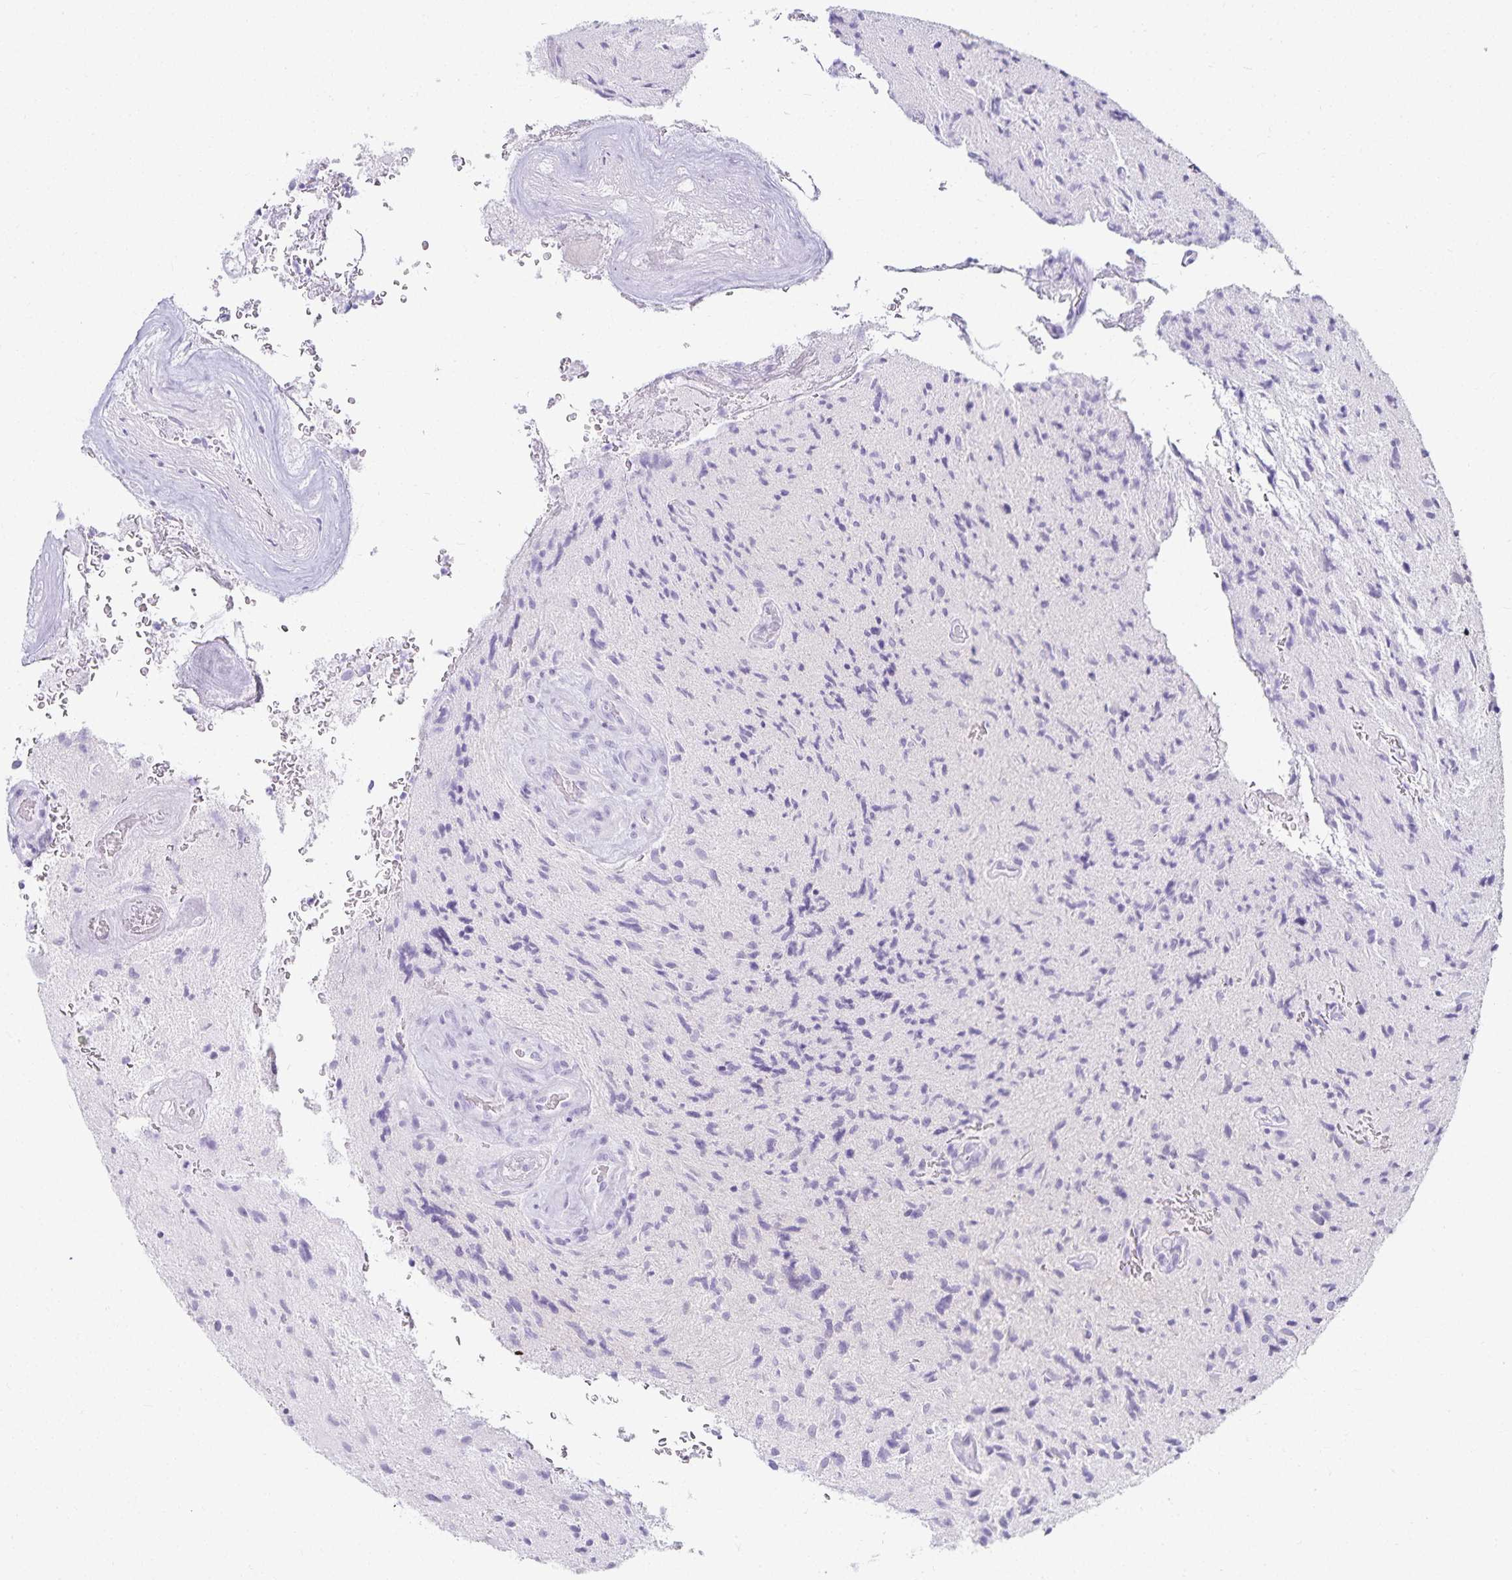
{"staining": {"intensity": "negative", "quantity": "none", "location": "none"}, "tissue": "glioma", "cell_type": "Tumor cells", "image_type": "cancer", "snomed": [{"axis": "morphology", "description": "Glioma, malignant, High grade"}, {"axis": "topography", "description": "Brain"}], "caption": "Protein analysis of malignant glioma (high-grade) exhibits no significant expression in tumor cells. Brightfield microscopy of immunohistochemistry stained with DAB (3,3'-diaminobenzidine) (brown) and hematoxylin (blue), captured at high magnification.", "gene": "GP2", "patient": {"sex": "male", "age": 54}}